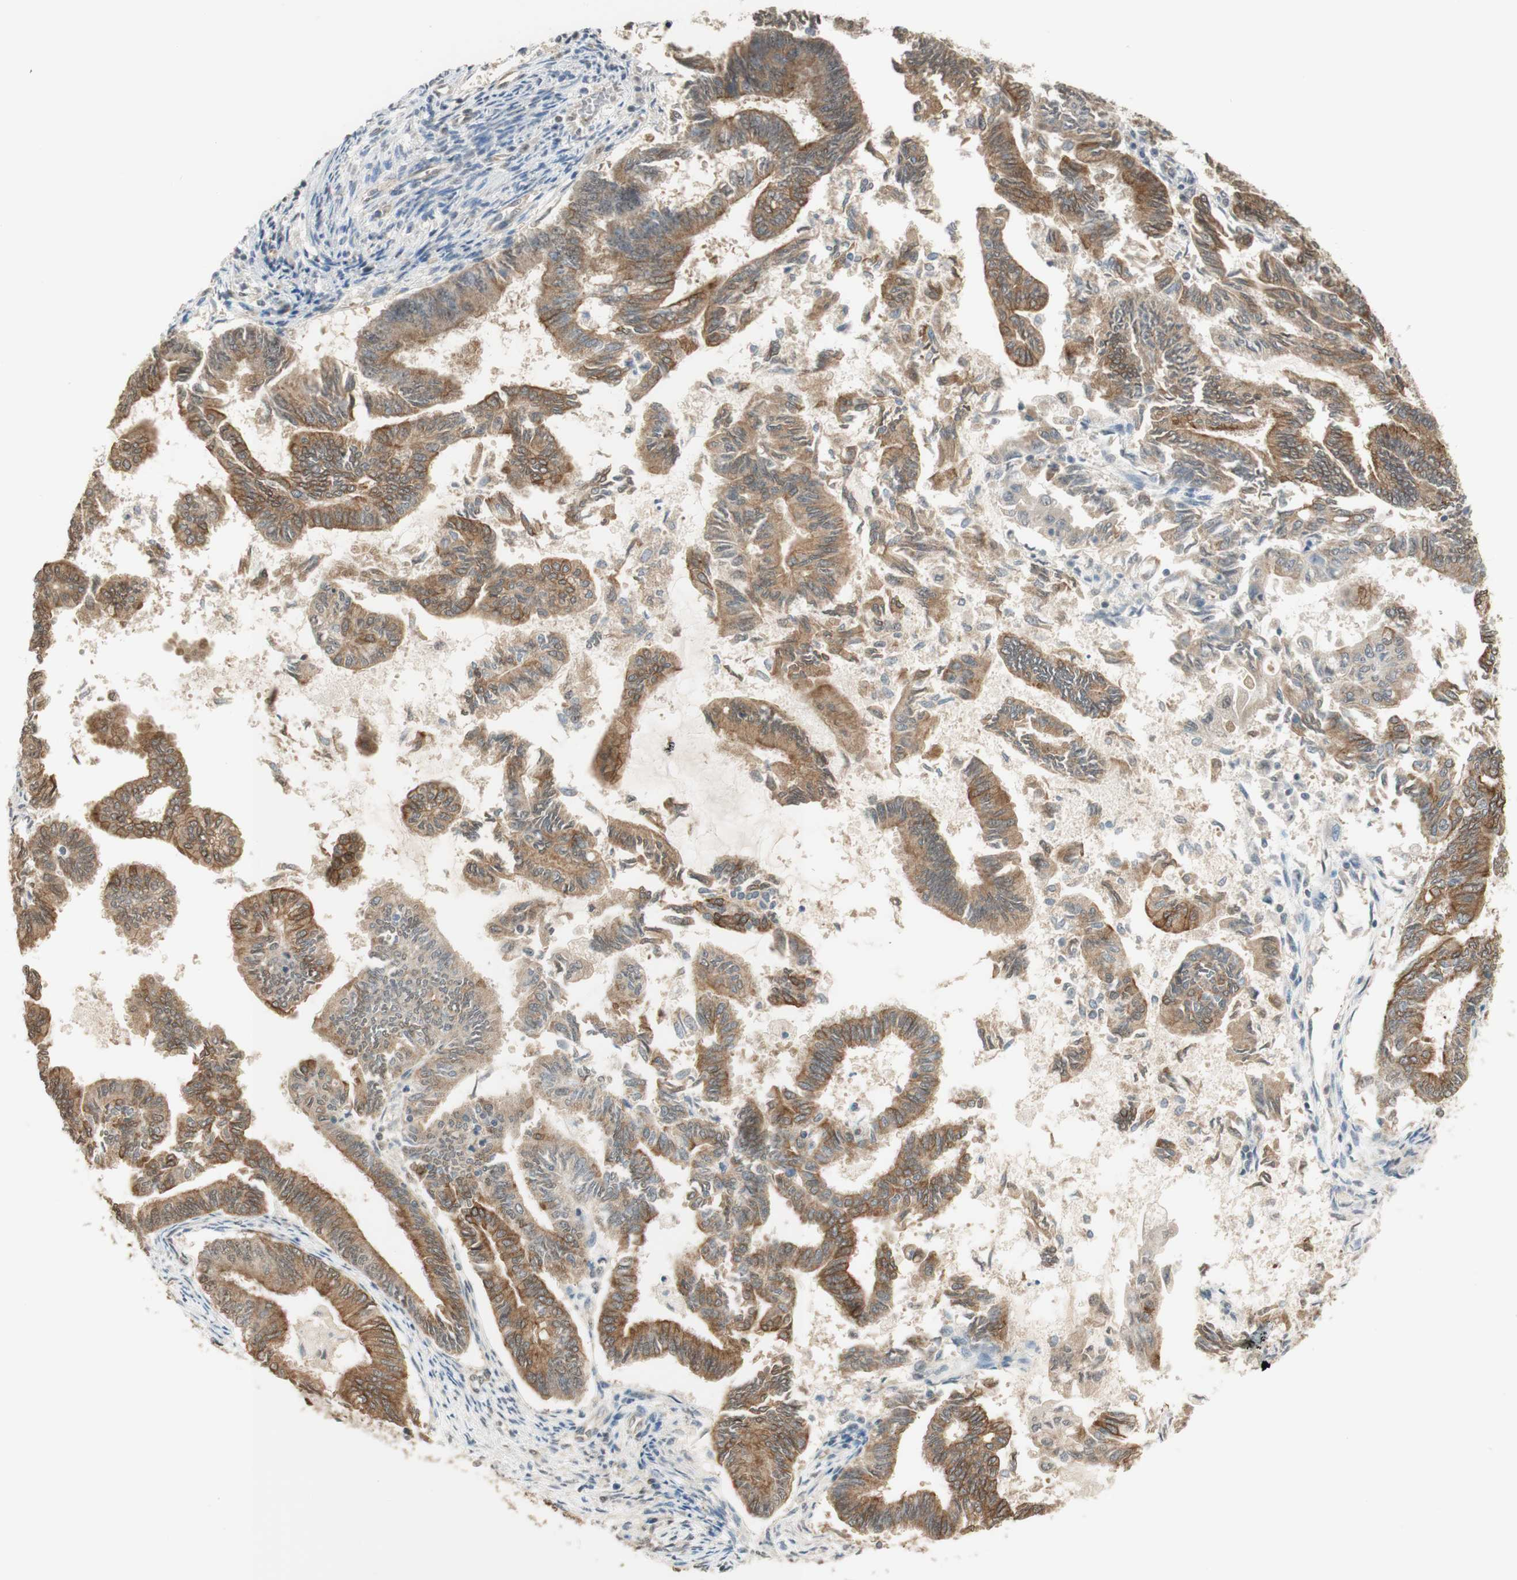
{"staining": {"intensity": "moderate", "quantity": ">75%", "location": "cytoplasmic/membranous"}, "tissue": "endometrial cancer", "cell_type": "Tumor cells", "image_type": "cancer", "snomed": [{"axis": "morphology", "description": "Adenocarcinoma, NOS"}, {"axis": "topography", "description": "Endometrium"}], "caption": "Immunohistochemistry (IHC) image of human endometrial adenocarcinoma stained for a protein (brown), which displays medium levels of moderate cytoplasmic/membranous expression in approximately >75% of tumor cells.", "gene": "SPINT2", "patient": {"sex": "female", "age": 86}}